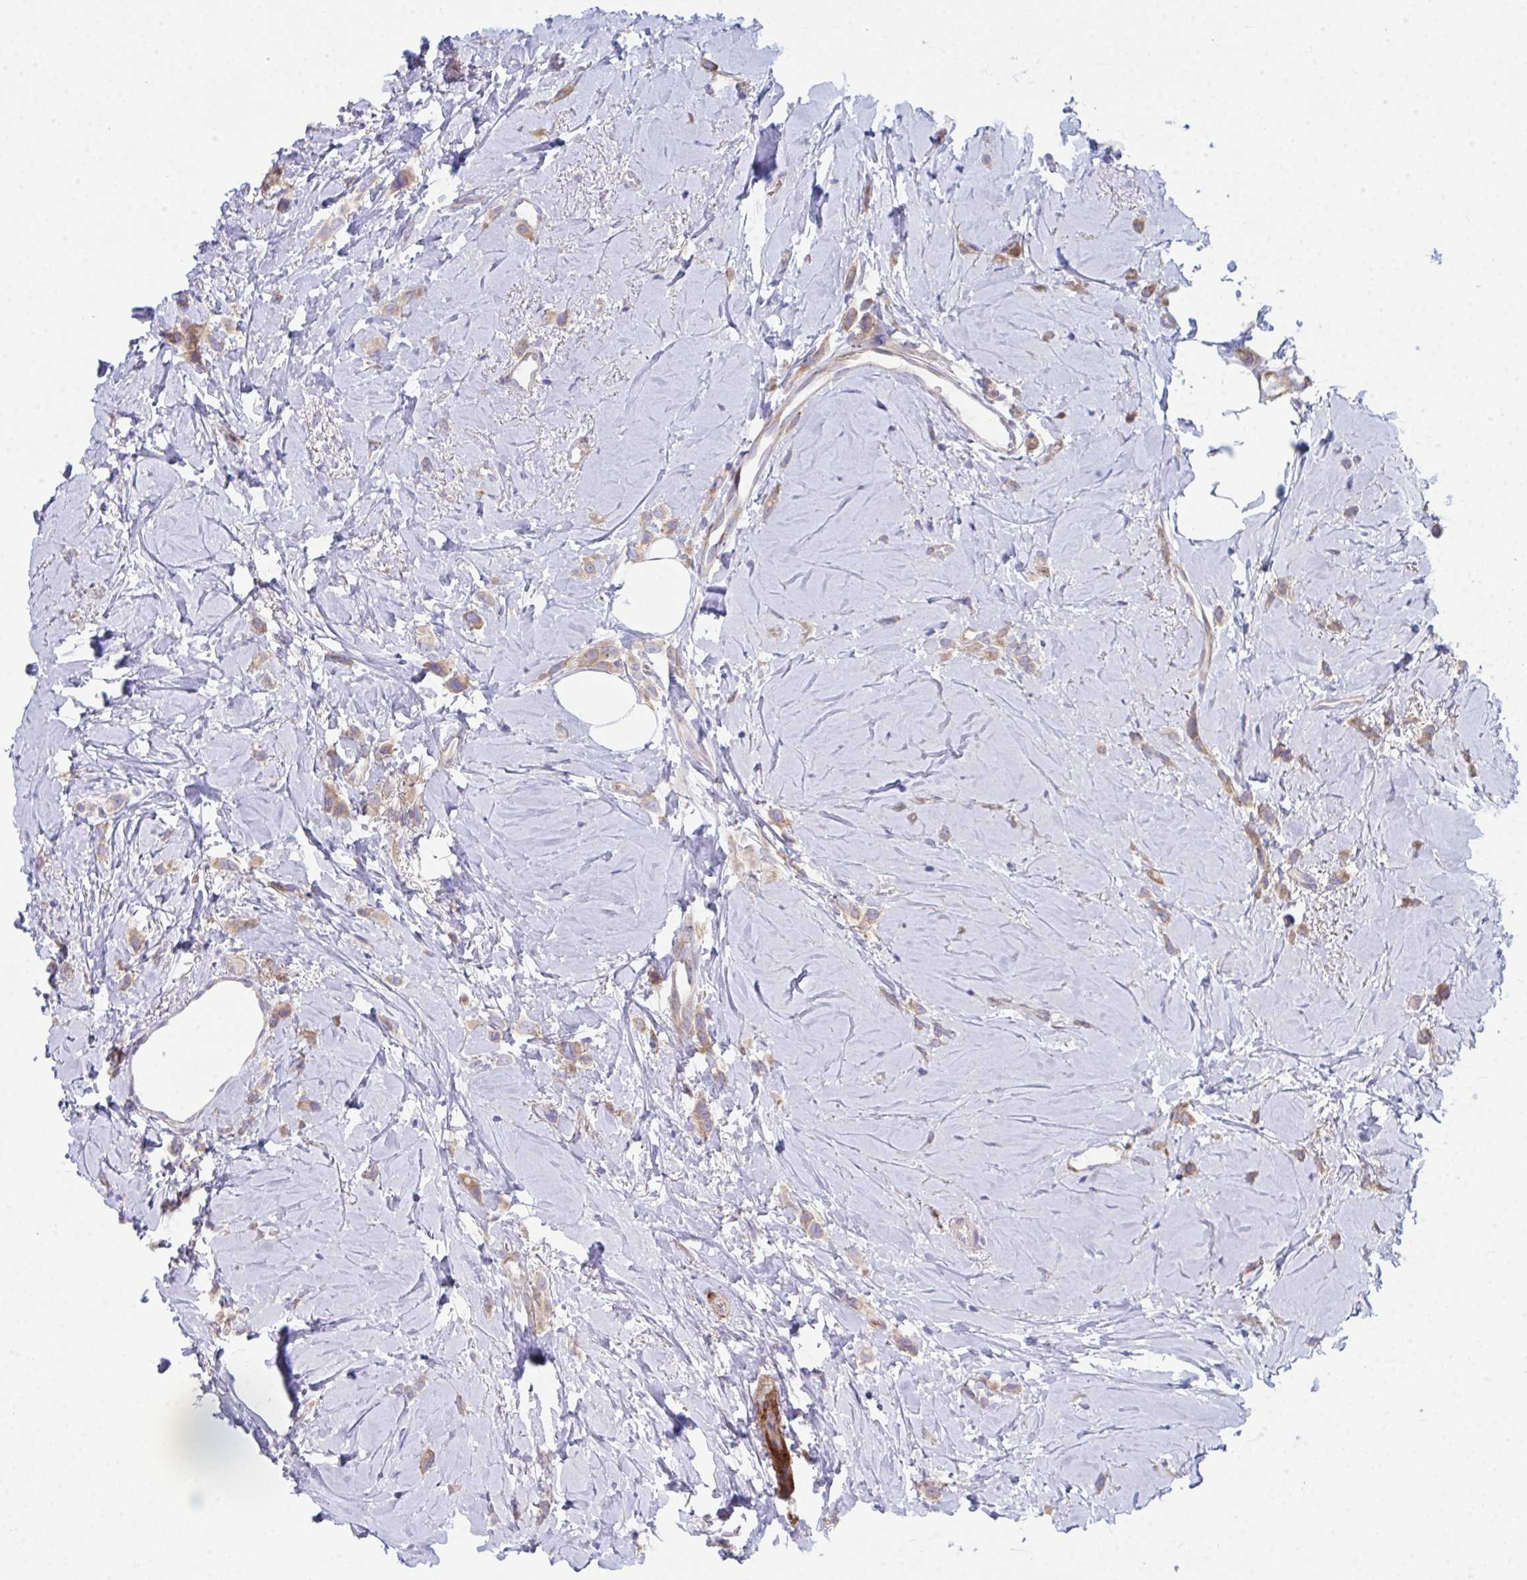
{"staining": {"intensity": "weak", "quantity": ">75%", "location": "cytoplasmic/membranous"}, "tissue": "breast cancer", "cell_type": "Tumor cells", "image_type": "cancer", "snomed": [{"axis": "morphology", "description": "Lobular carcinoma"}, {"axis": "topography", "description": "Breast"}], "caption": "High-magnification brightfield microscopy of lobular carcinoma (breast) stained with DAB (brown) and counterstained with hematoxylin (blue). tumor cells exhibit weak cytoplasmic/membranous positivity is identified in approximately>75% of cells. (DAB IHC, brown staining for protein, blue staining for nuclei).", "gene": "GAB1", "patient": {"sex": "female", "age": 66}}